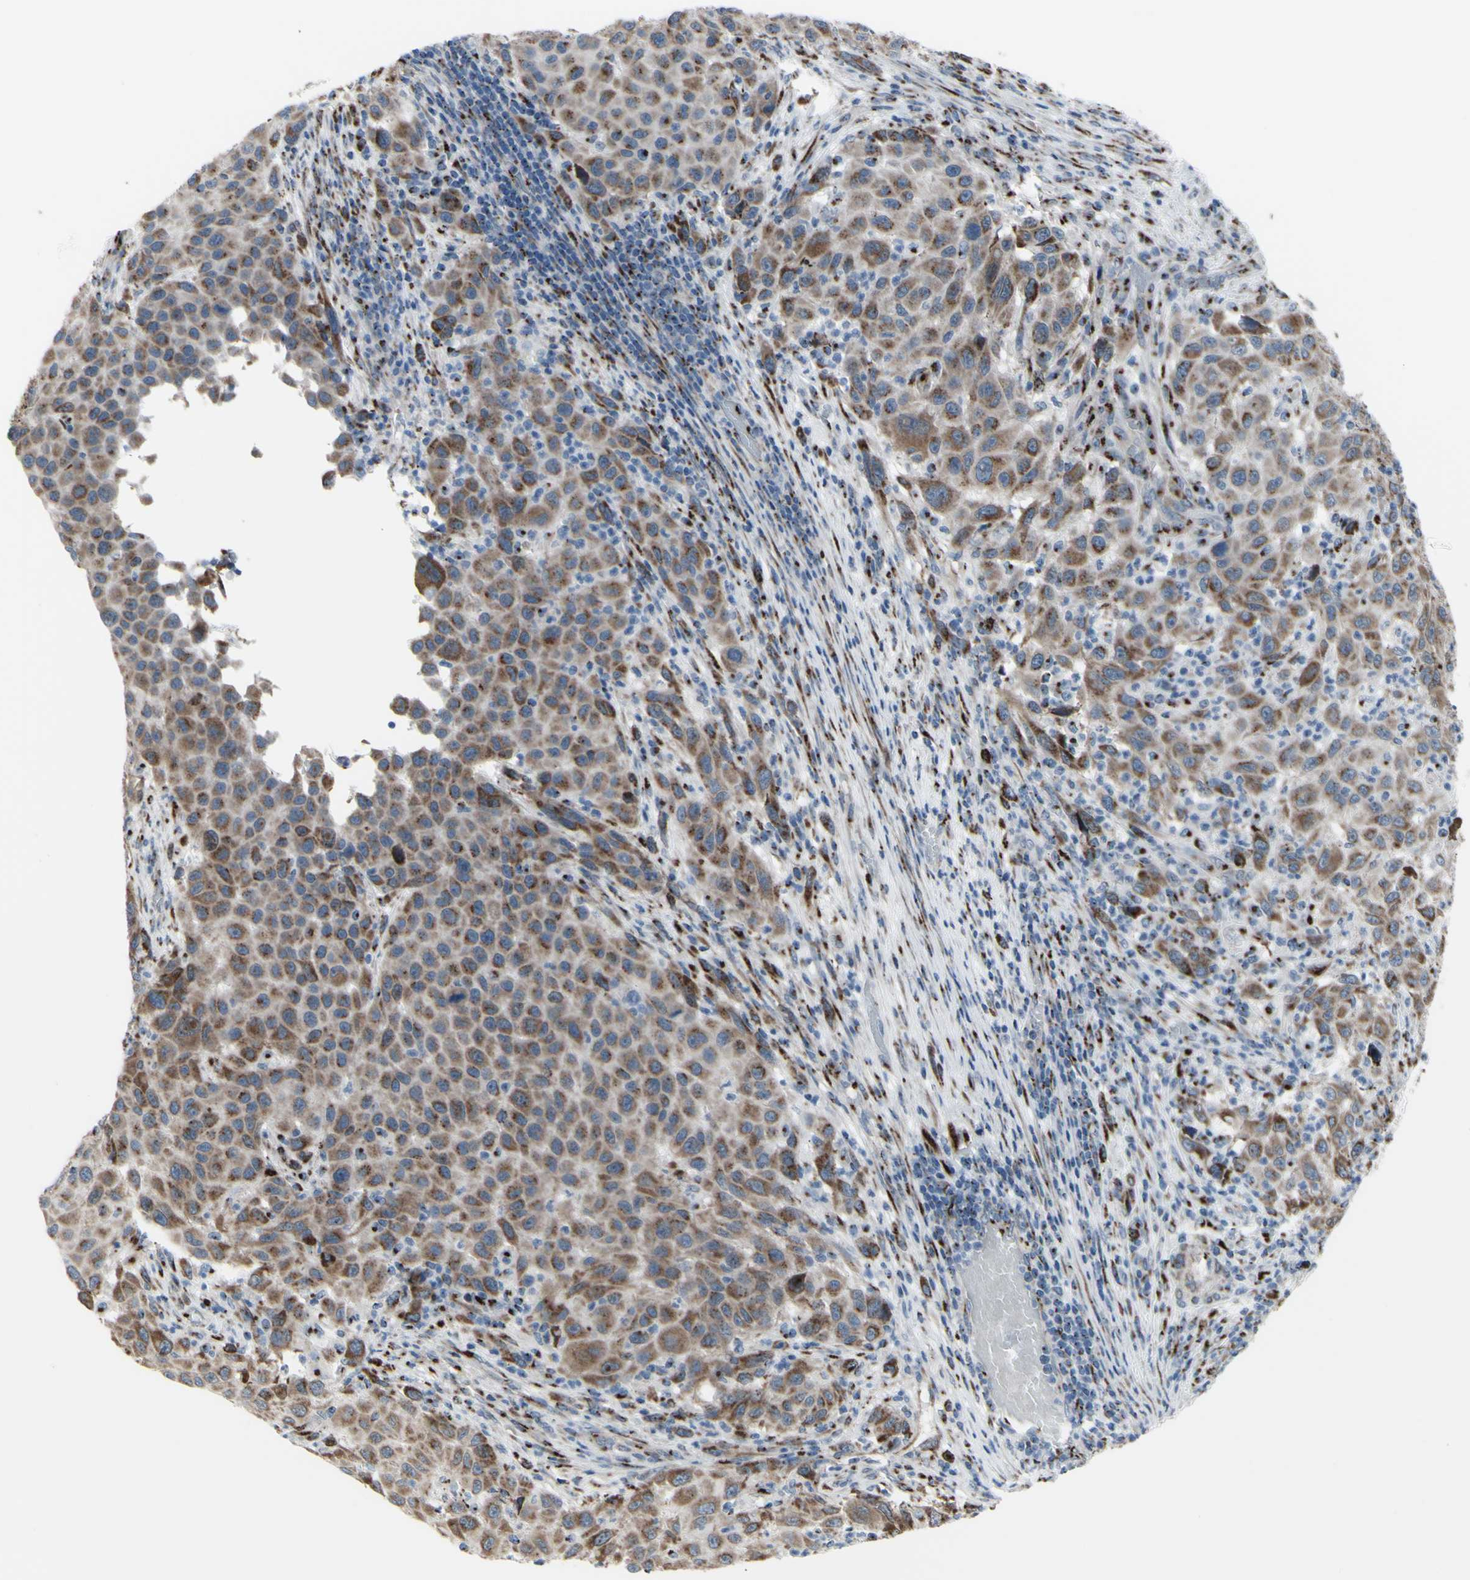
{"staining": {"intensity": "moderate", "quantity": ">75%", "location": "cytoplasmic/membranous"}, "tissue": "melanoma", "cell_type": "Tumor cells", "image_type": "cancer", "snomed": [{"axis": "morphology", "description": "Malignant melanoma, Metastatic site"}, {"axis": "topography", "description": "Lymph node"}], "caption": "An image of malignant melanoma (metastatic site) stained for a protein displays moderate cytoplasmic/membranous brown staining in tumor cells.", "gene": "GLG1", "patient": {"sex": "male", "age": 61}}